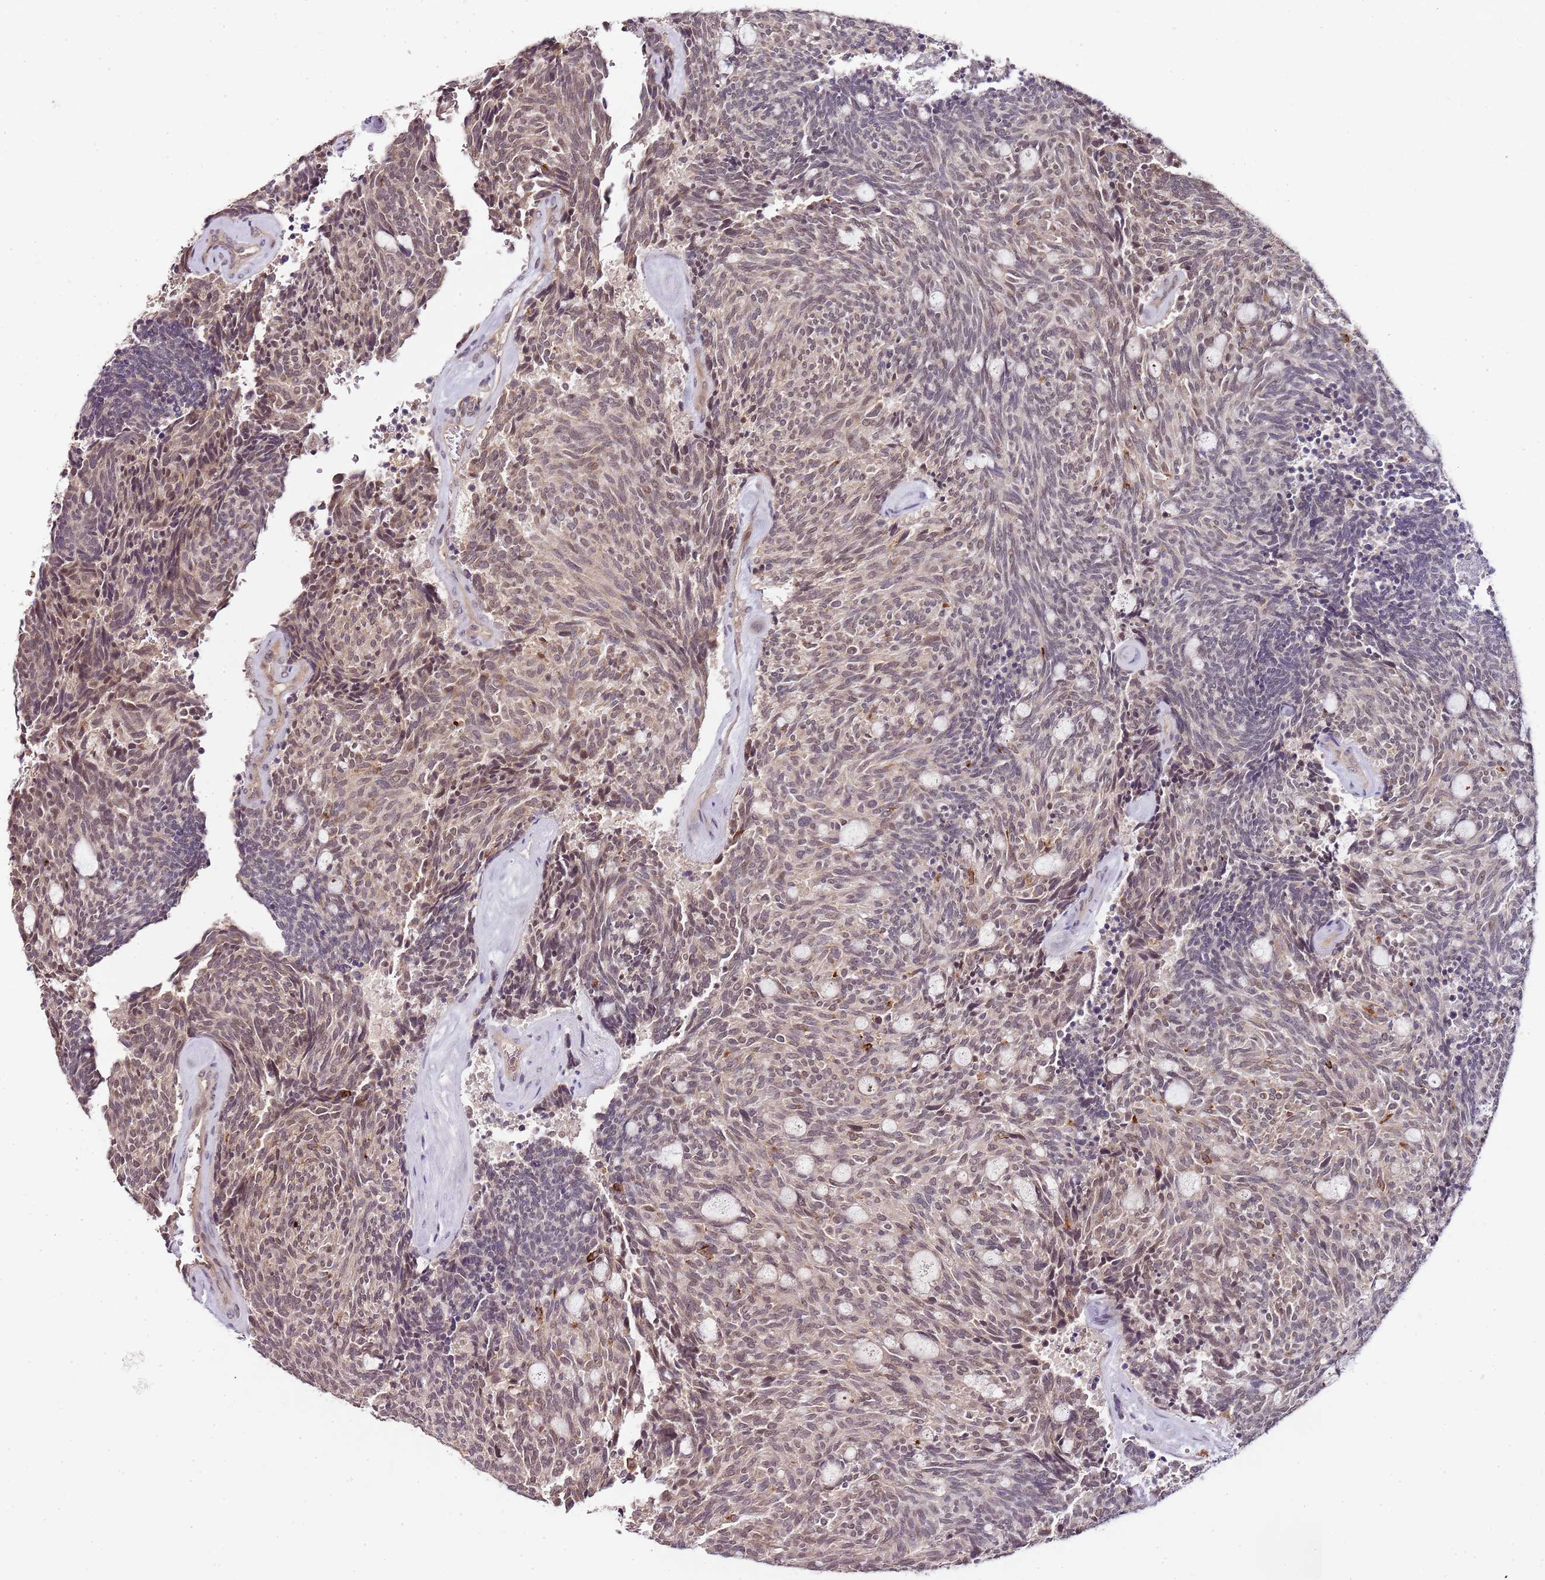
{"staining": {"intensity": "weak", "quantity": ">75%", "location": "cytoplasmic/membranous"}, "tissue": "carcinoid", "cell_type": "Tumor cells", "image_type": "cancer", "snomed": [{"axis": "morphology", "description": "Carcinoid, malignant, NOS"}, {"axis": "topography", "description": "Pancreas"}], "caption": "Protein expression analysis of human malignant carcinoid reveals weak cytoplasmic/membranous positivity in about >75% of tumor cells.", "gene": "LIN37", "patient": {"sex": "female", "age": 54}}